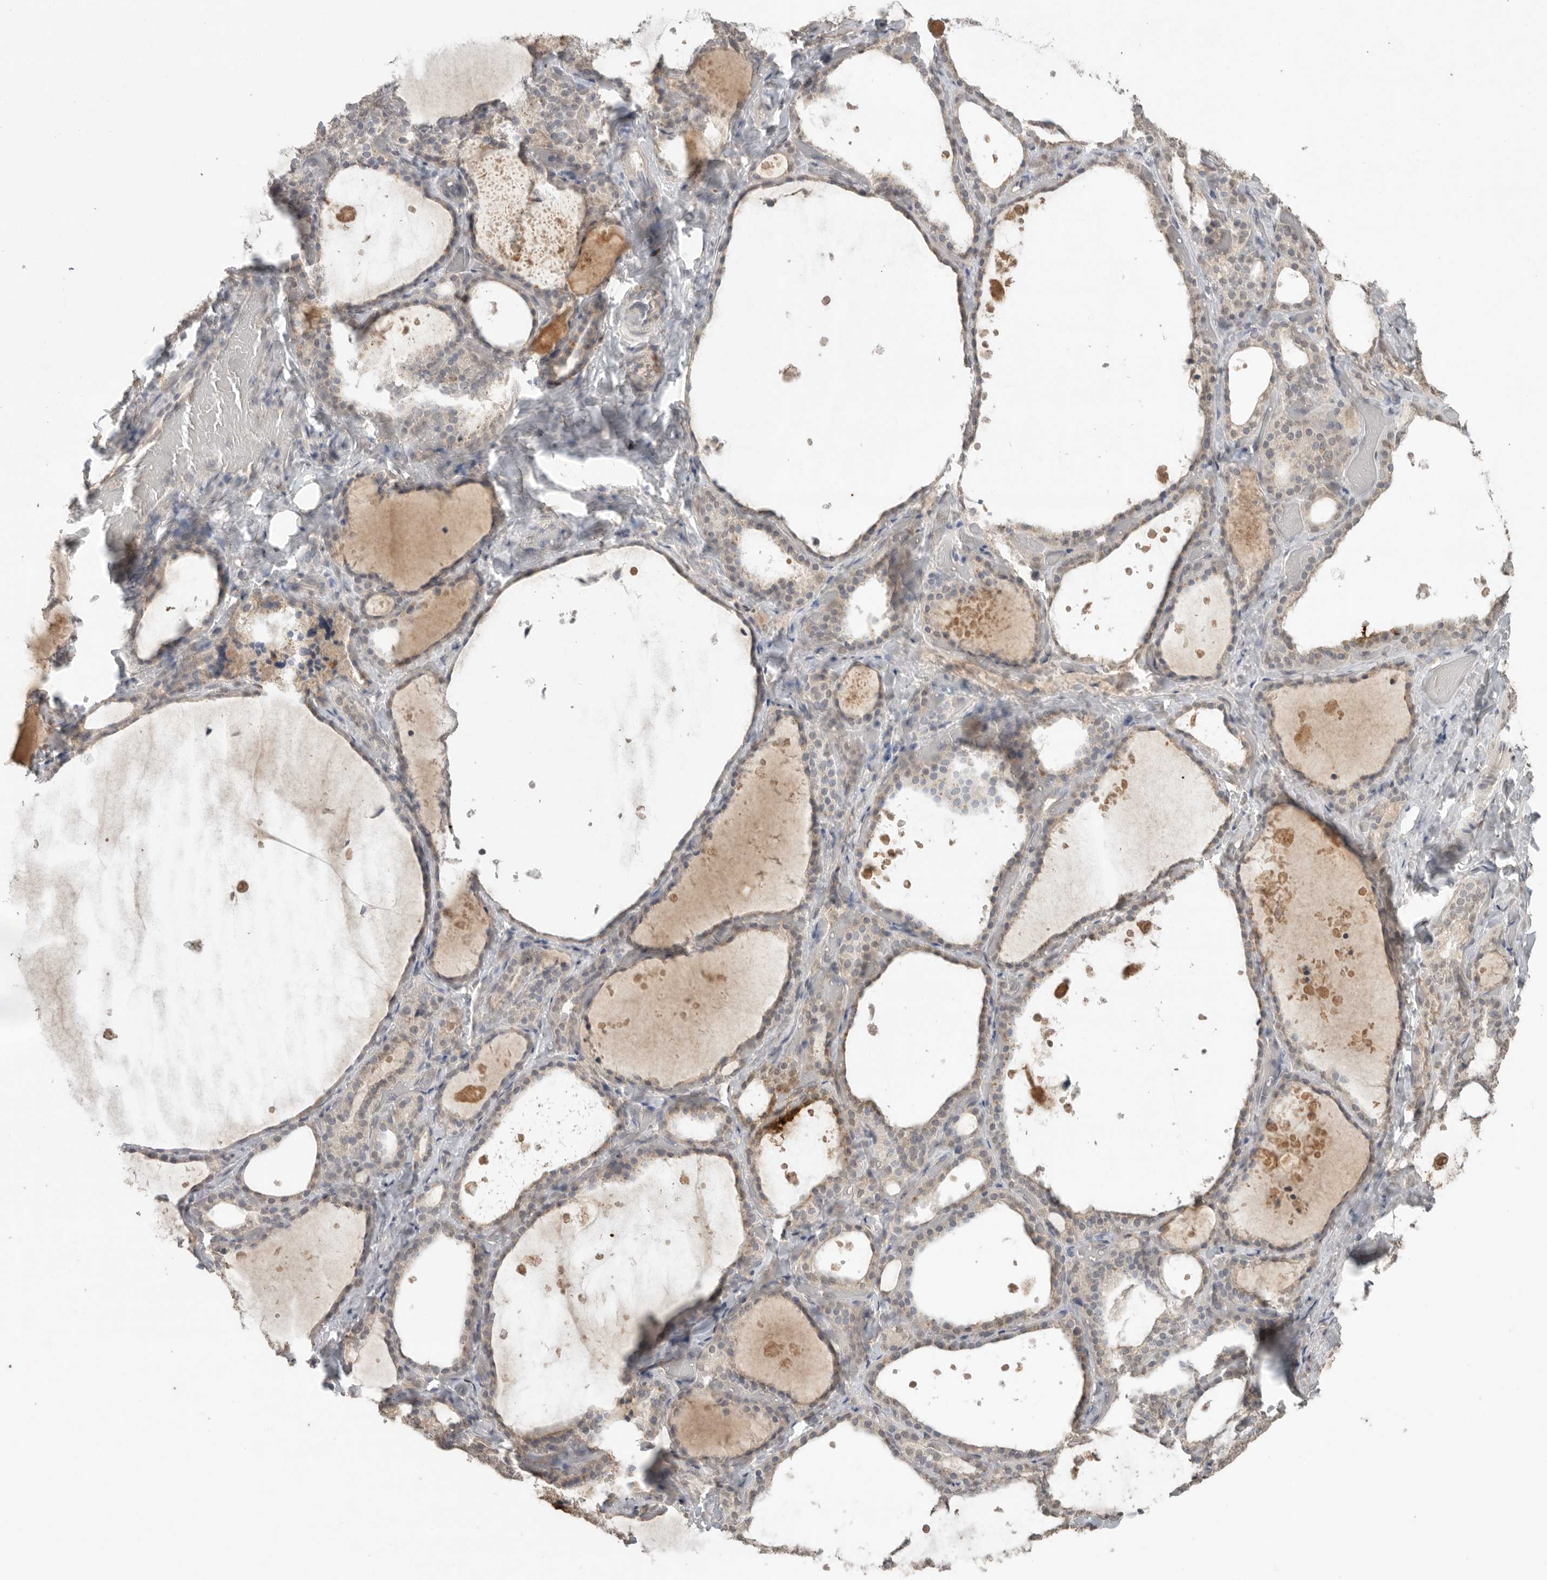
{"staining": {"intensity": "negative", "quantity": "none", "location": "none"}, "tissue": "thyroid gland", "cell_type": "Glandular cells", "image_type": "normal", "snomed": [{"axis": "morphology", "description": "Normal tissue, NOS"}, {"axis": "topography", "description": "Thyroid gland"}], "caption": "Glandular cells are negative for protein expression in benign human thyroid gland. (DAB IHC visualized using brightfield microscopy, high magnification).", "gene": "KLK5", "patient": {"sex": "female", "age": 44}}